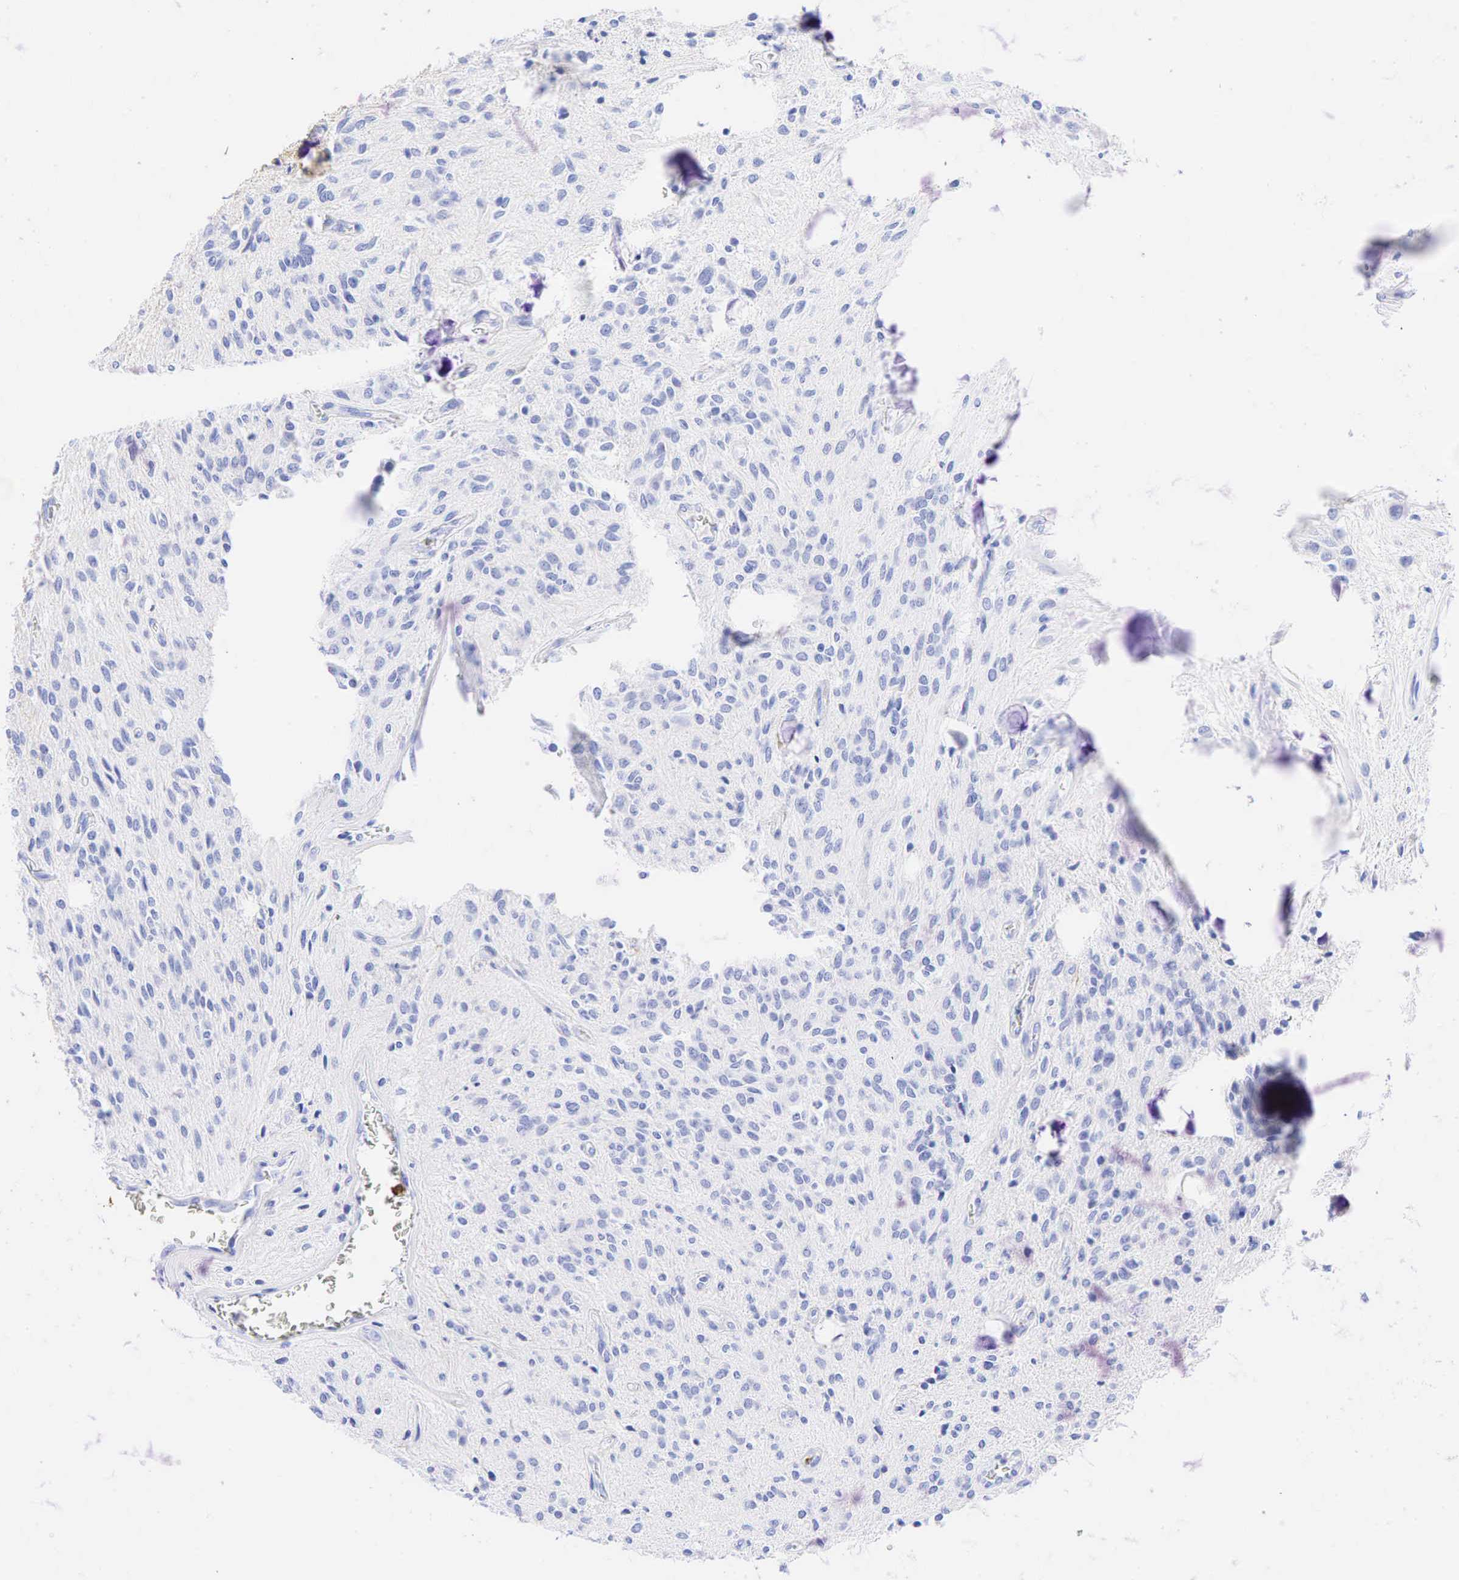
{"staining": {"intensity": "negative", "quantity": "none", "location": "none"}, "tissue": "glioma", "cell_type": "Tumor cells", "image_type": "cancer", "snomed": [{"axis": "morphology", "description": "Glioma, malignant, Low grade"}, {"axis": "topography", "description": "Brain"}], "caption": "The image demonstrates no significant staining in tumor cells of glioma.", "gene": "FUT4", "patient": {"sex": "female", "age": 15}}